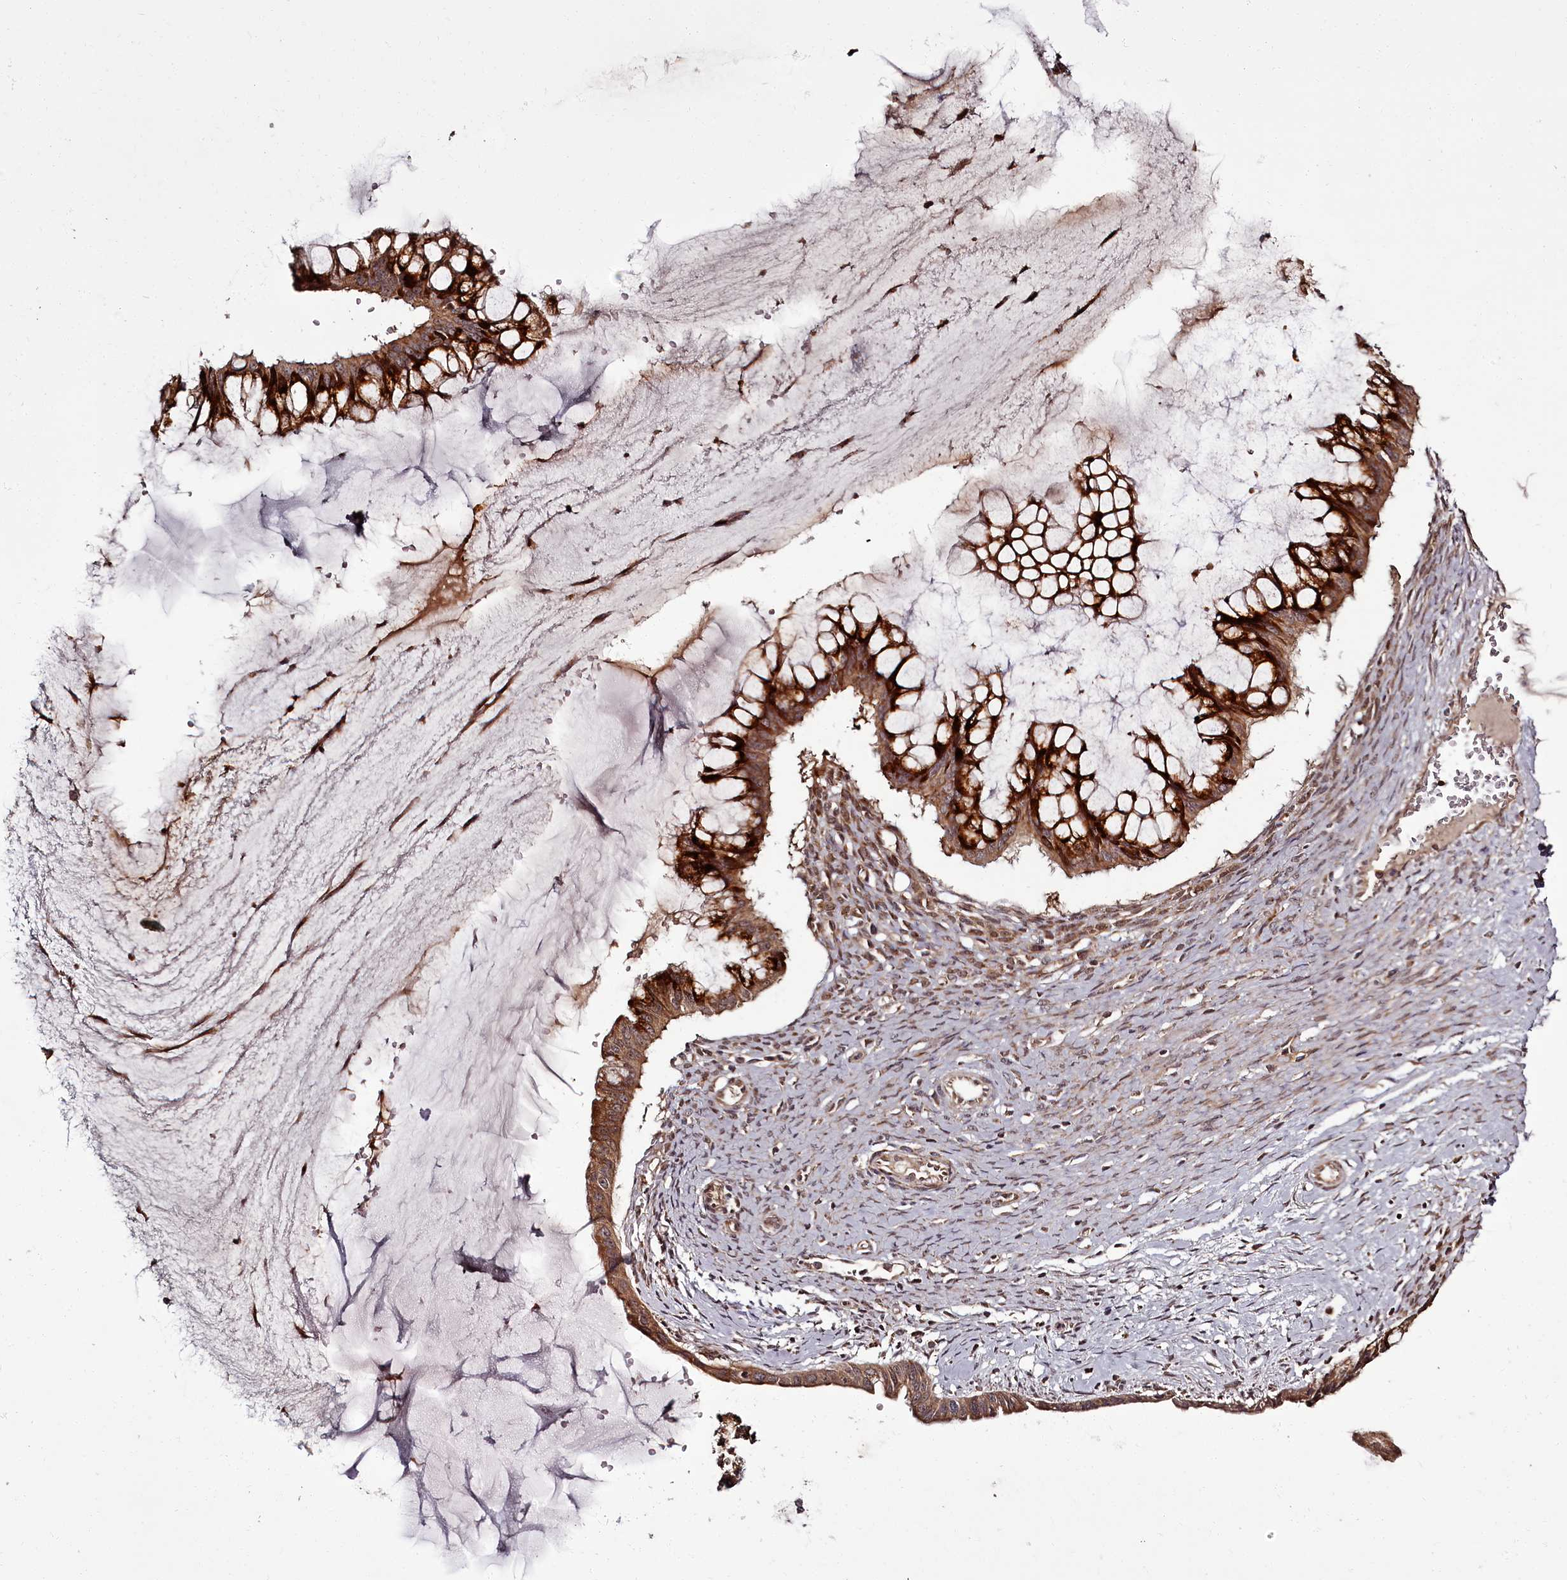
{"staining": {"intensity": "strong", "quantity": ">75%", "location": "cytoplasmic/membranous"}, "tissue": "ovarian cancer", "cell_type": "Tumor cells", "image_type": "cancer", "snomed": [{"axis": "morphology", "description": "Cystadenocarcinoma, mucinous, NOS"}, {"axis": "topography", "description": "Ovary"}], "caption": "Human ovarian cancer (mucinous cystadenocarcinoma) stained with a brown dye shows strong cytoplasmic/membranous positive staining in approximately >75% of tumor cells.", "gene": "PCBP2", "patient": {"sex": "female", "age": 73}}